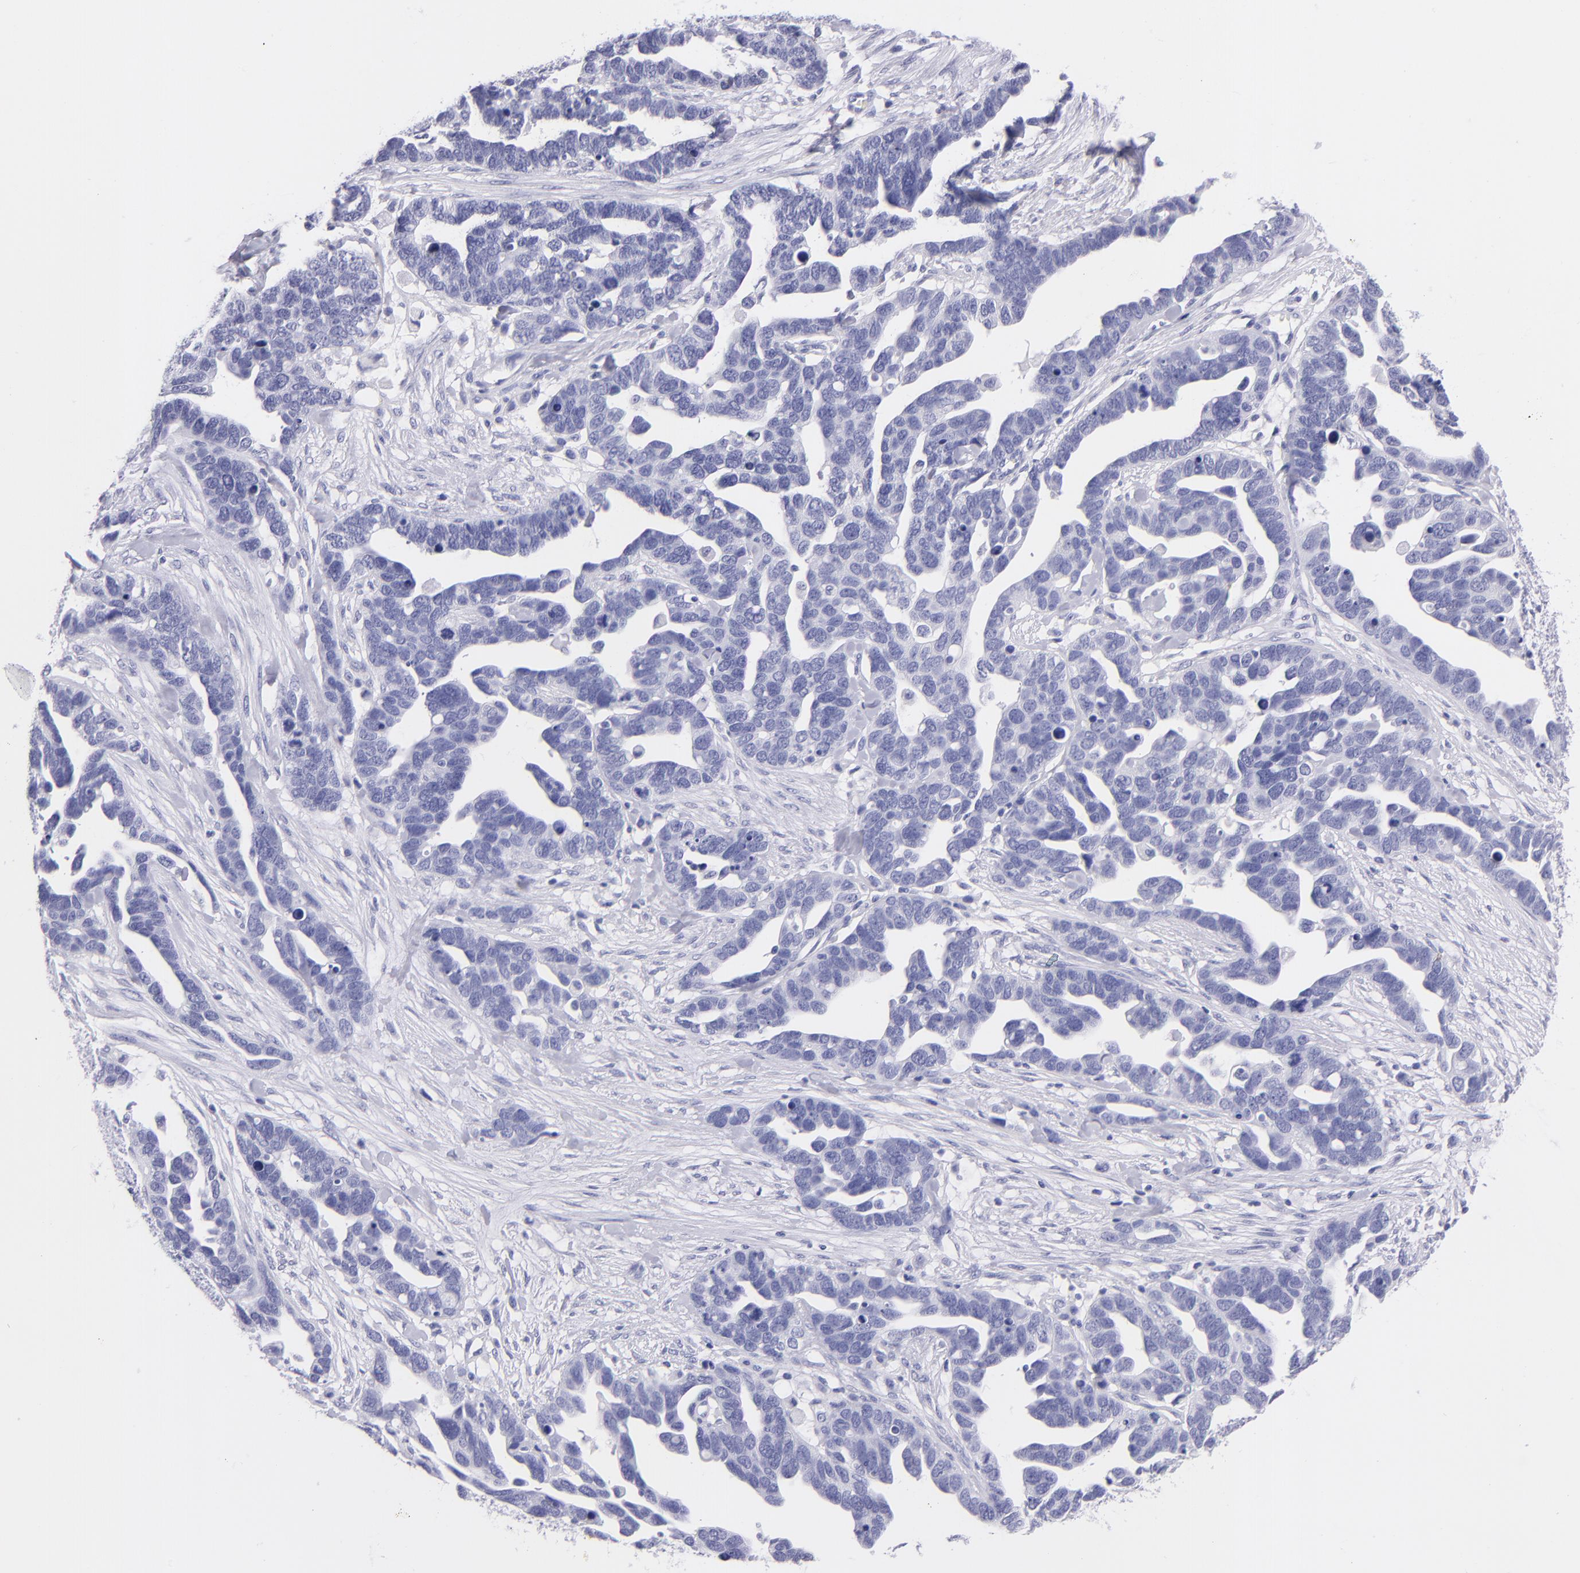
{"staining": {"intensity": "negative", "quantity": "none", "location": "none"}, "tissue": "ovarian cancer", "cell_type": "Tumor cells", "image_type": "cancer", "snomed": [{"axis": "morphology", "description": "Cystadenocarcinoma, serous, NOS"}, {"axis": "topography", "description": "Ovary"}], "caption": "There is no significant staining in tumor cells of ovarian cancer (serous cystadenocarcinoma).", "gene": "CNP", "patient": {"sex": "female", "age": 54}}